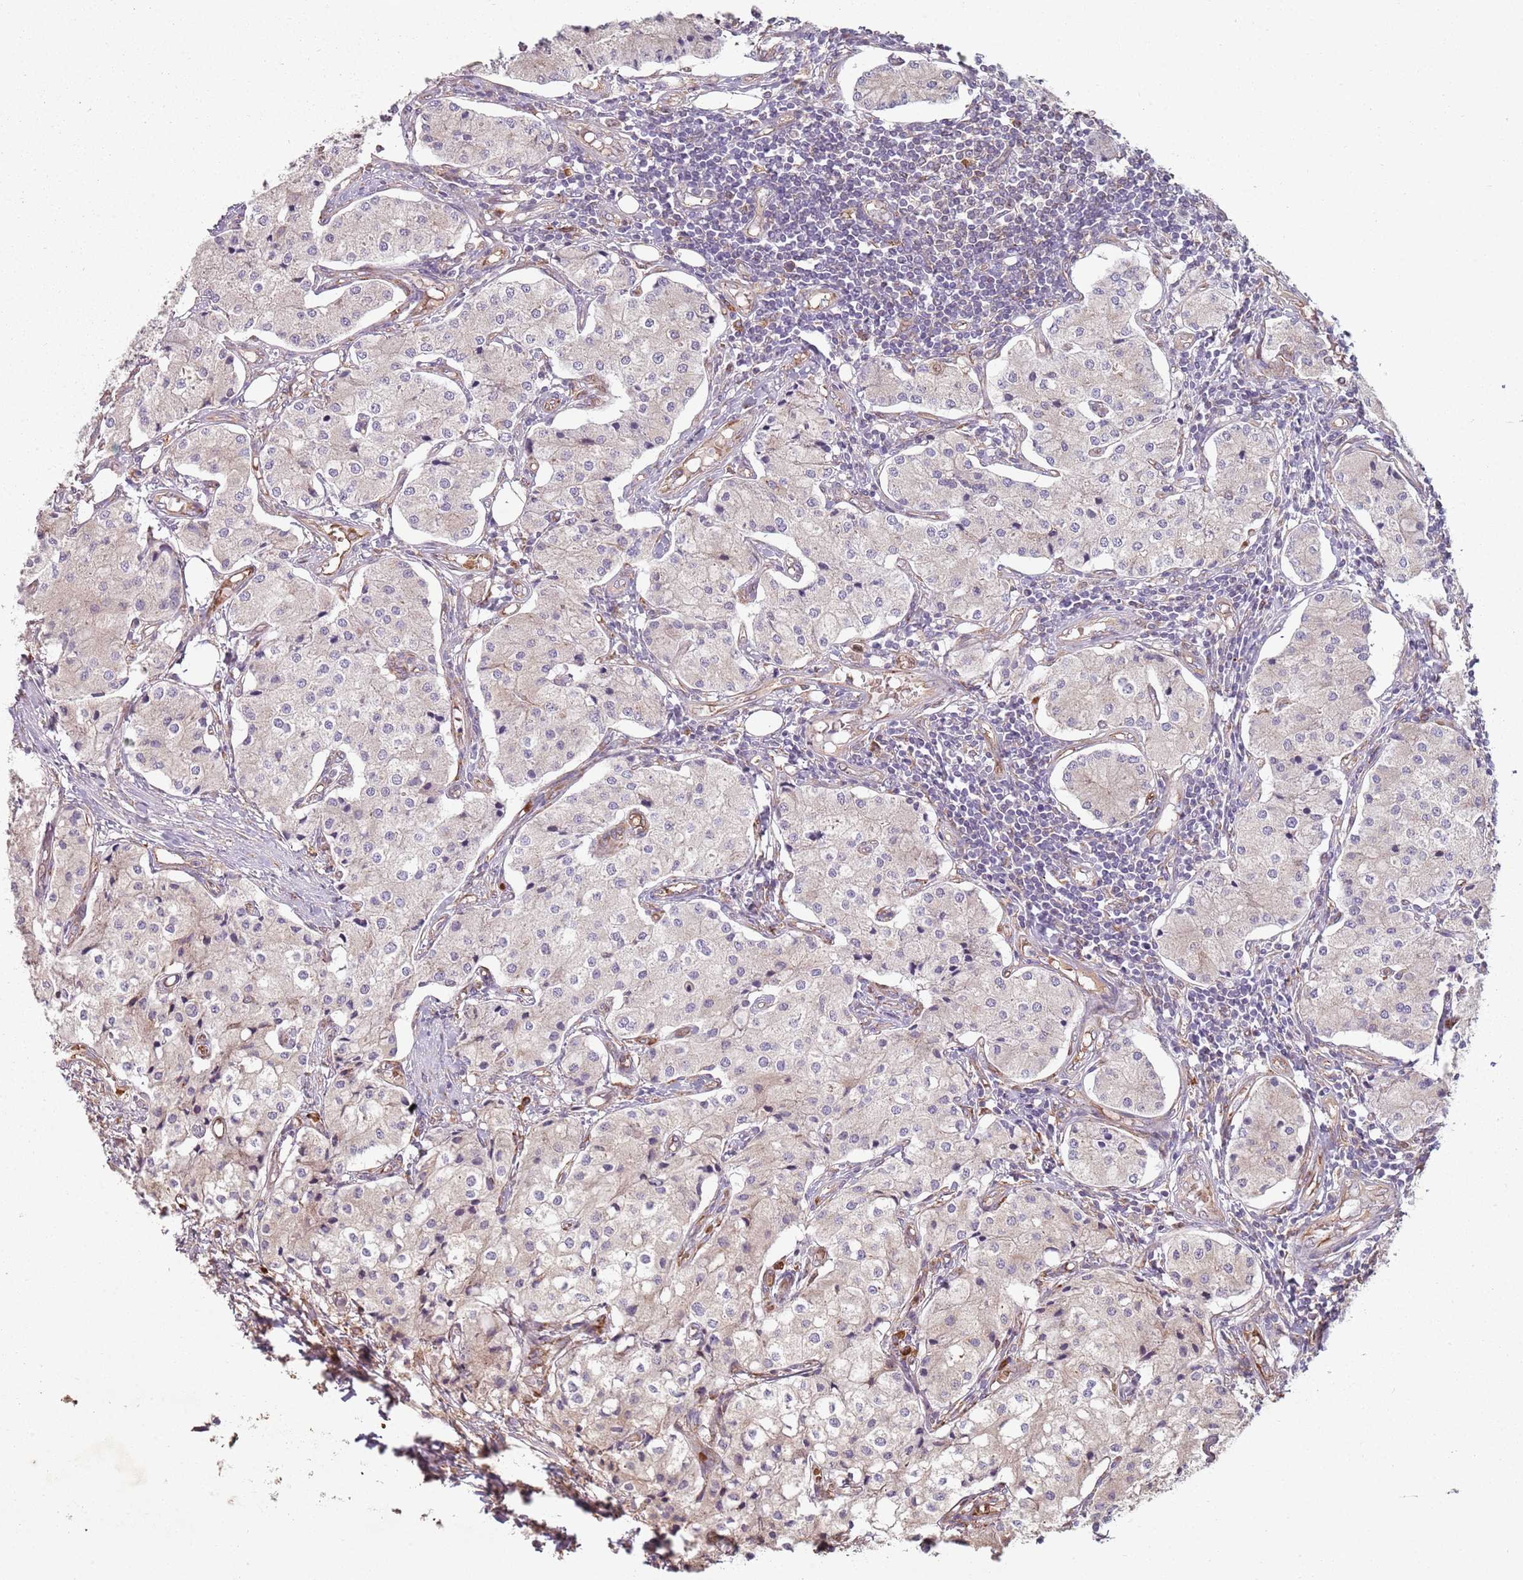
{"staining": {"intensity": "negative", "quantity": "none", "location": "none"}, "tissue": "carcinoid", "cell_type": "Tumor cells", "image_type": "cancer", "snomed": [{"axis": "morphology", "description": "Carcinoid, malignant, NOS"}, {"axis": "topography", "description": "Colon"}], "caption": "Carcinoid (malignant) was stained to show a protein in brown. There is no significant staining in tumor cells.", "gene": "SPATA2", "patient": {"sex": "female", "age": 52}}